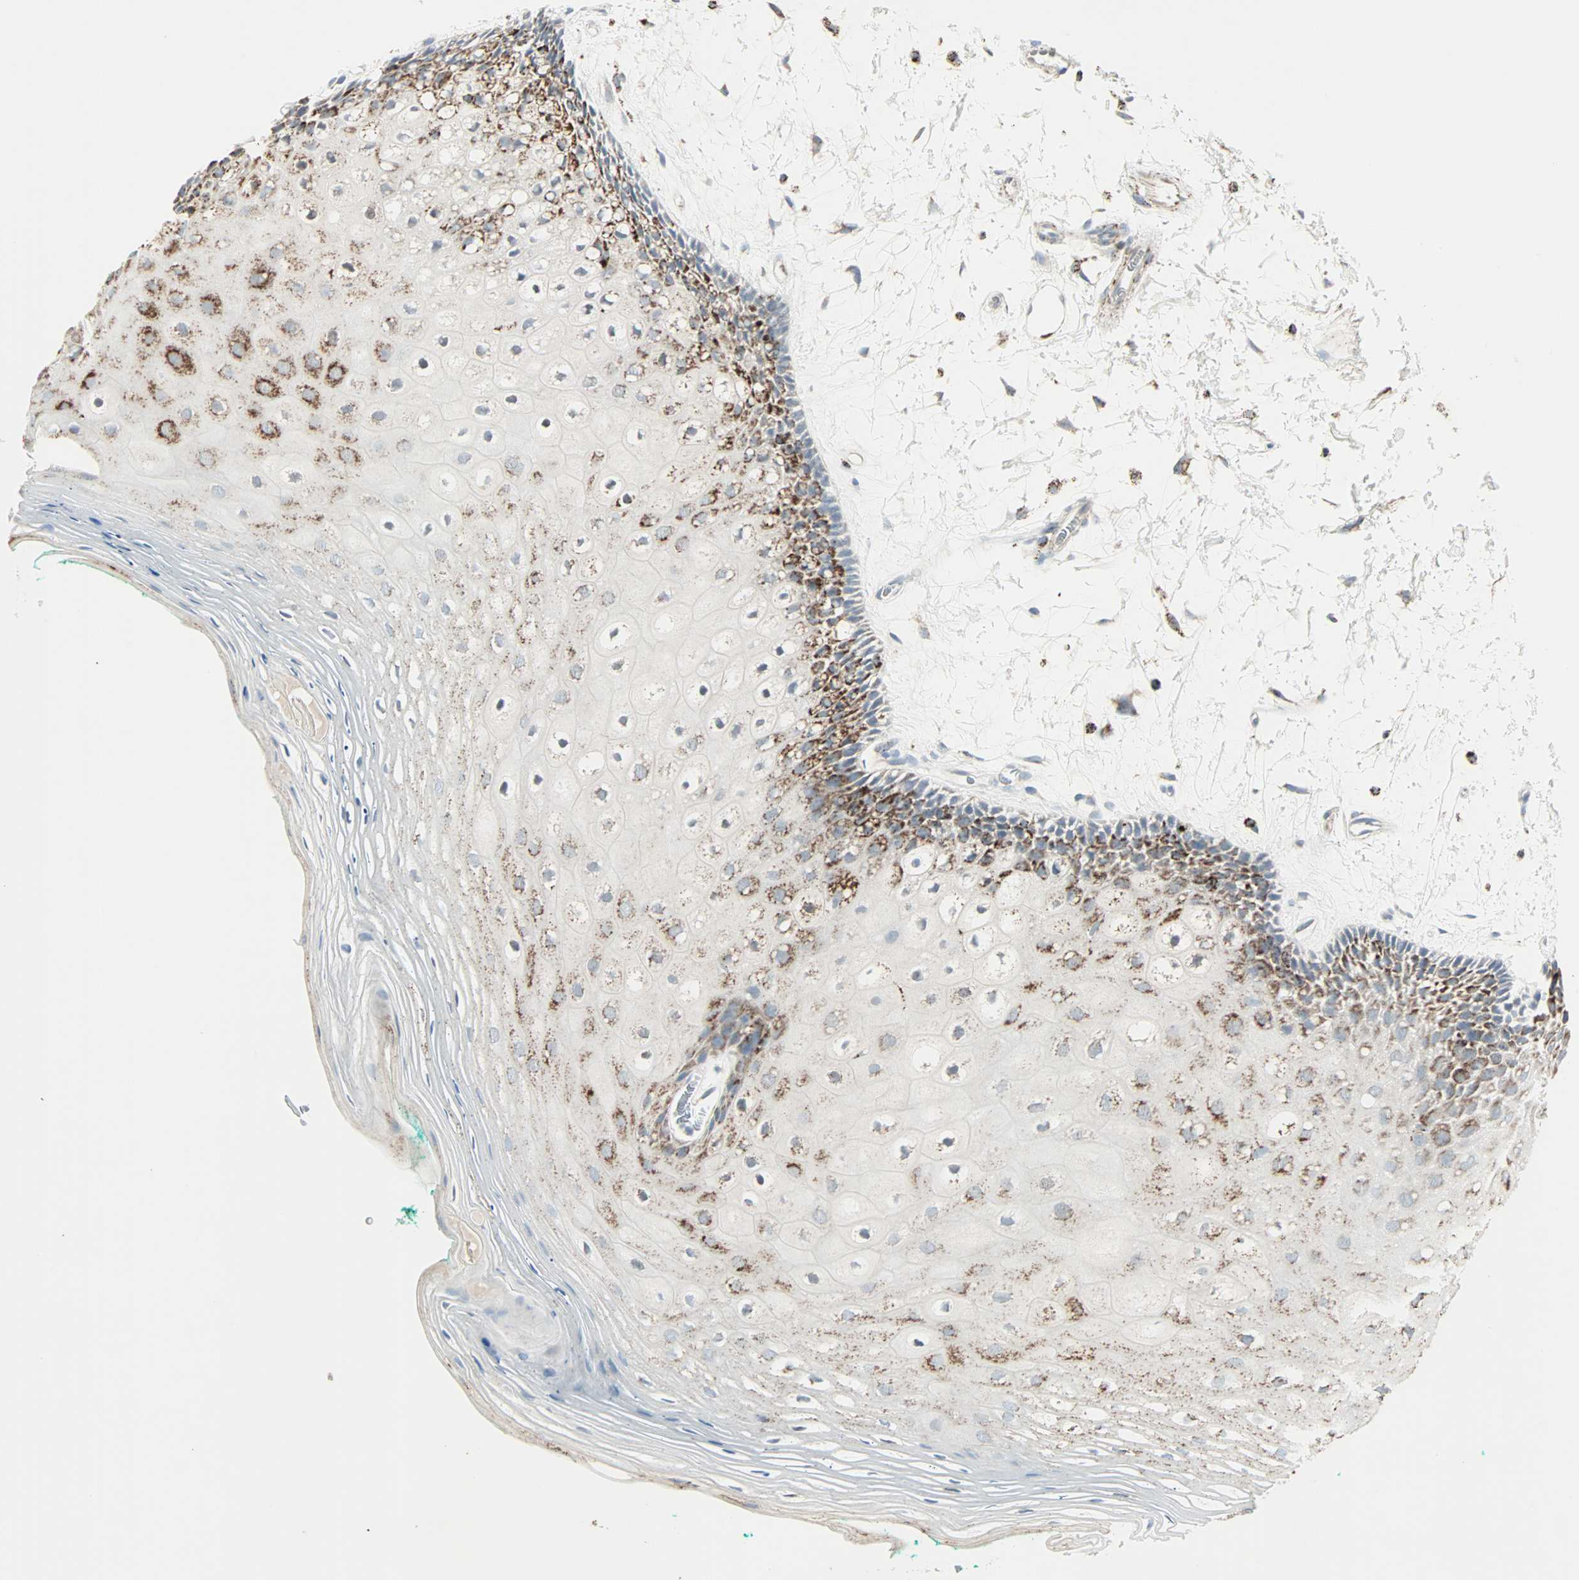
{"staining": {"intensity": "strong", "quantity": "<25%", "location": "cytoplasmic/membranous"}, "tissue": "oral mucosa", "cell_type": "Squamous epithelial cells", "image_type": "normal", "snomed": [{"axis": "morphology", "description": "Normal tissue, NOS"}, {"axis": "topography", "description": "Skeletal muscle"}, {"axis": "topography", "description": "Oral tissue"}, {"axis": "topography", "description": "Peripheral nerve tissue"}], "caption": "A brown stain shows strong cytoplasmic/membranous expression of a protein in squamous epithelial cells of normal human oral mucosa. Using DAB (brown) and hematoxylin (blue) stains, captured at high magnification using brightfield microscopy.", "gene": "IDH2", "patient": {"sex": "female", "age": 84}}